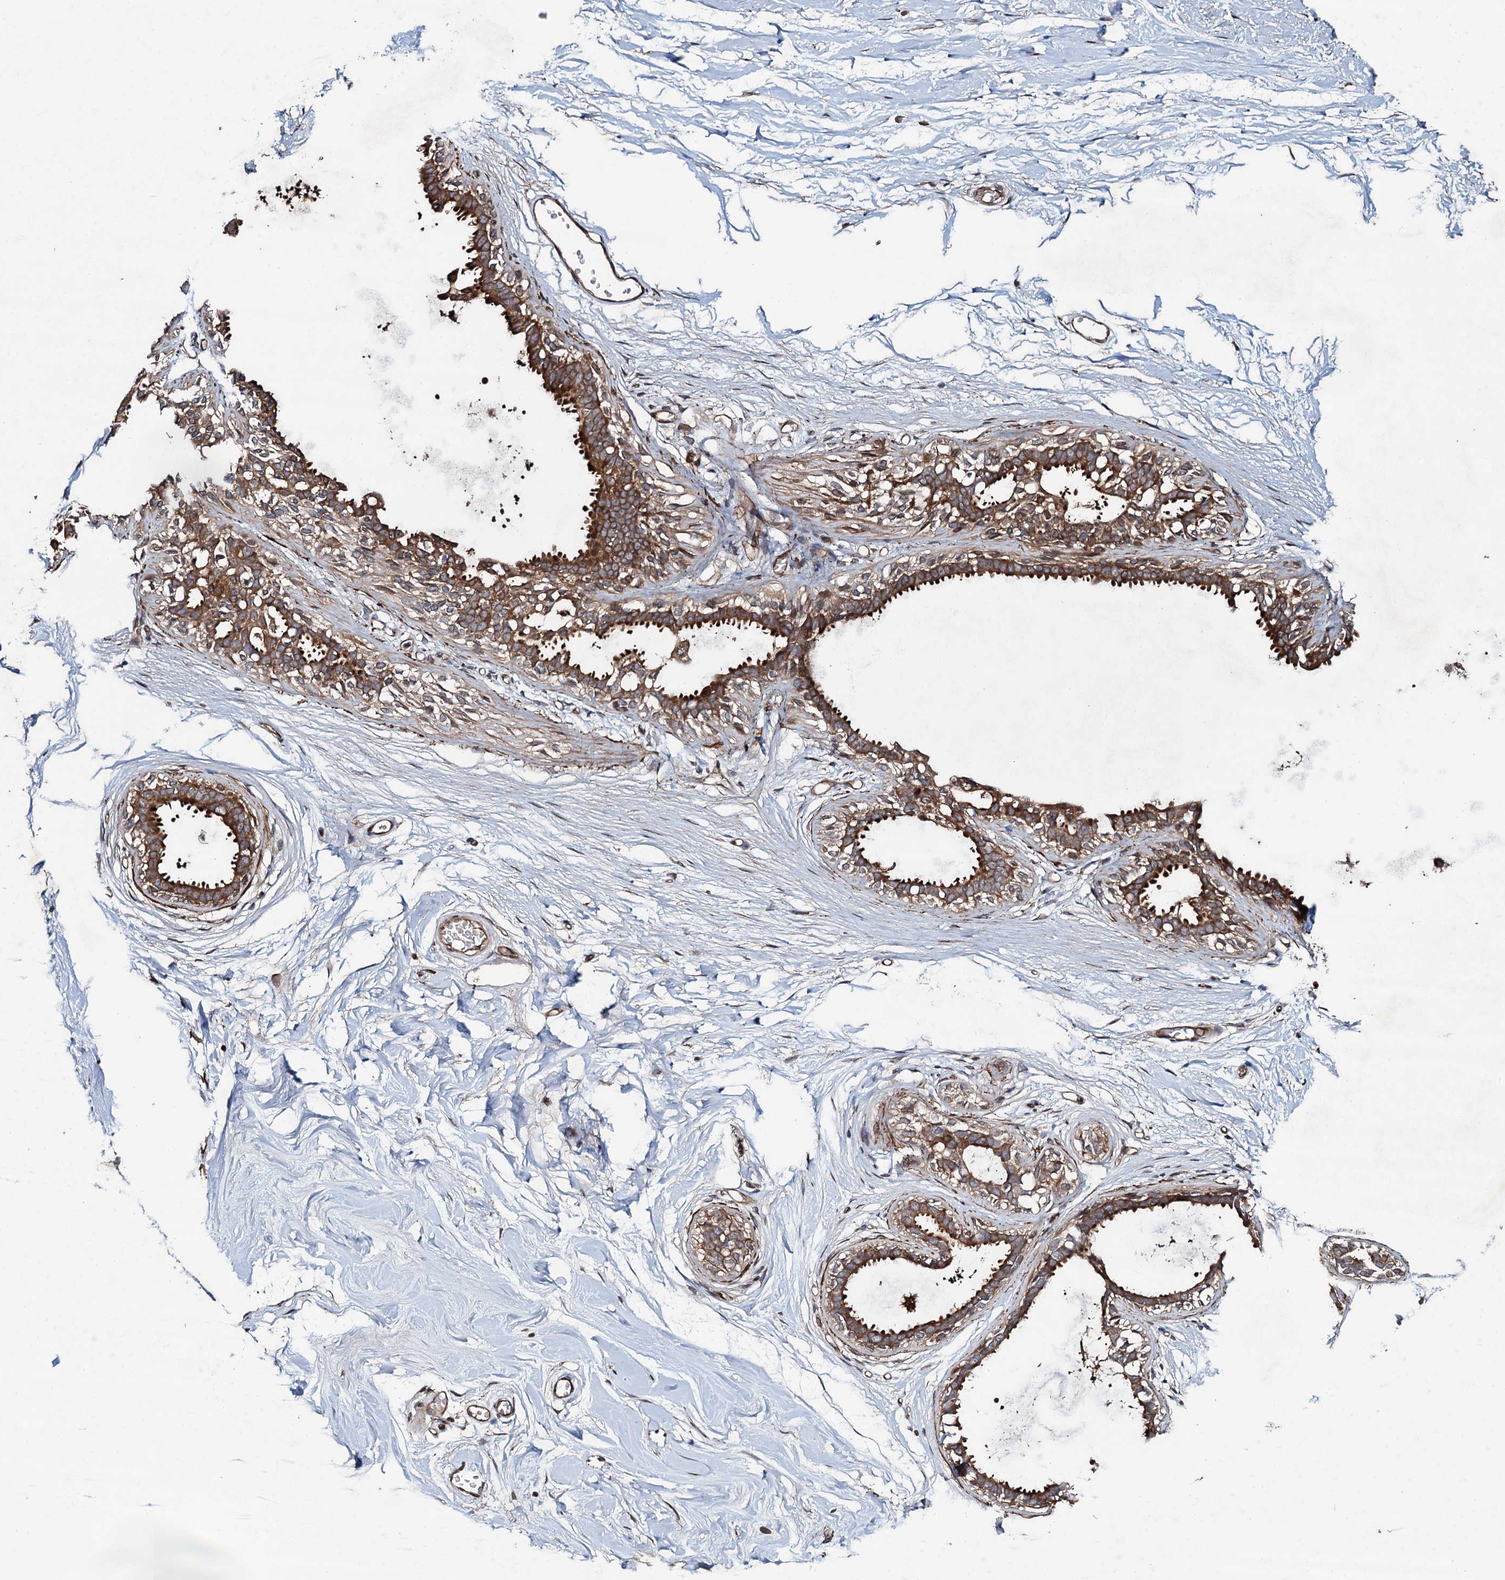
{"staining": {"intensity": "moderate", "quantity": "25%-75%", "location": "cytoplasmic/membranous"}, "tissue": "breast", "cell_type": "Adipocytes", "image_type": "normal", "snomed": [{"axis": "morphology", "description": "Normal tissue, NOS"}, {"axis": "topography", "description": "Breast"}], "caption": "Immunohistochemical staining of benign human breast exhibits moderate cytoplasmic/membranous protein staining in about 25%-75% of adipocytes. The staining was performed using DAB to visualize the protein expression in brown, while the nuclei were stained in blue with hematoxylin (Magnification: 20x).", "gene": "RHOBTB1", "patient": {"sex": "female", "age": 45}}